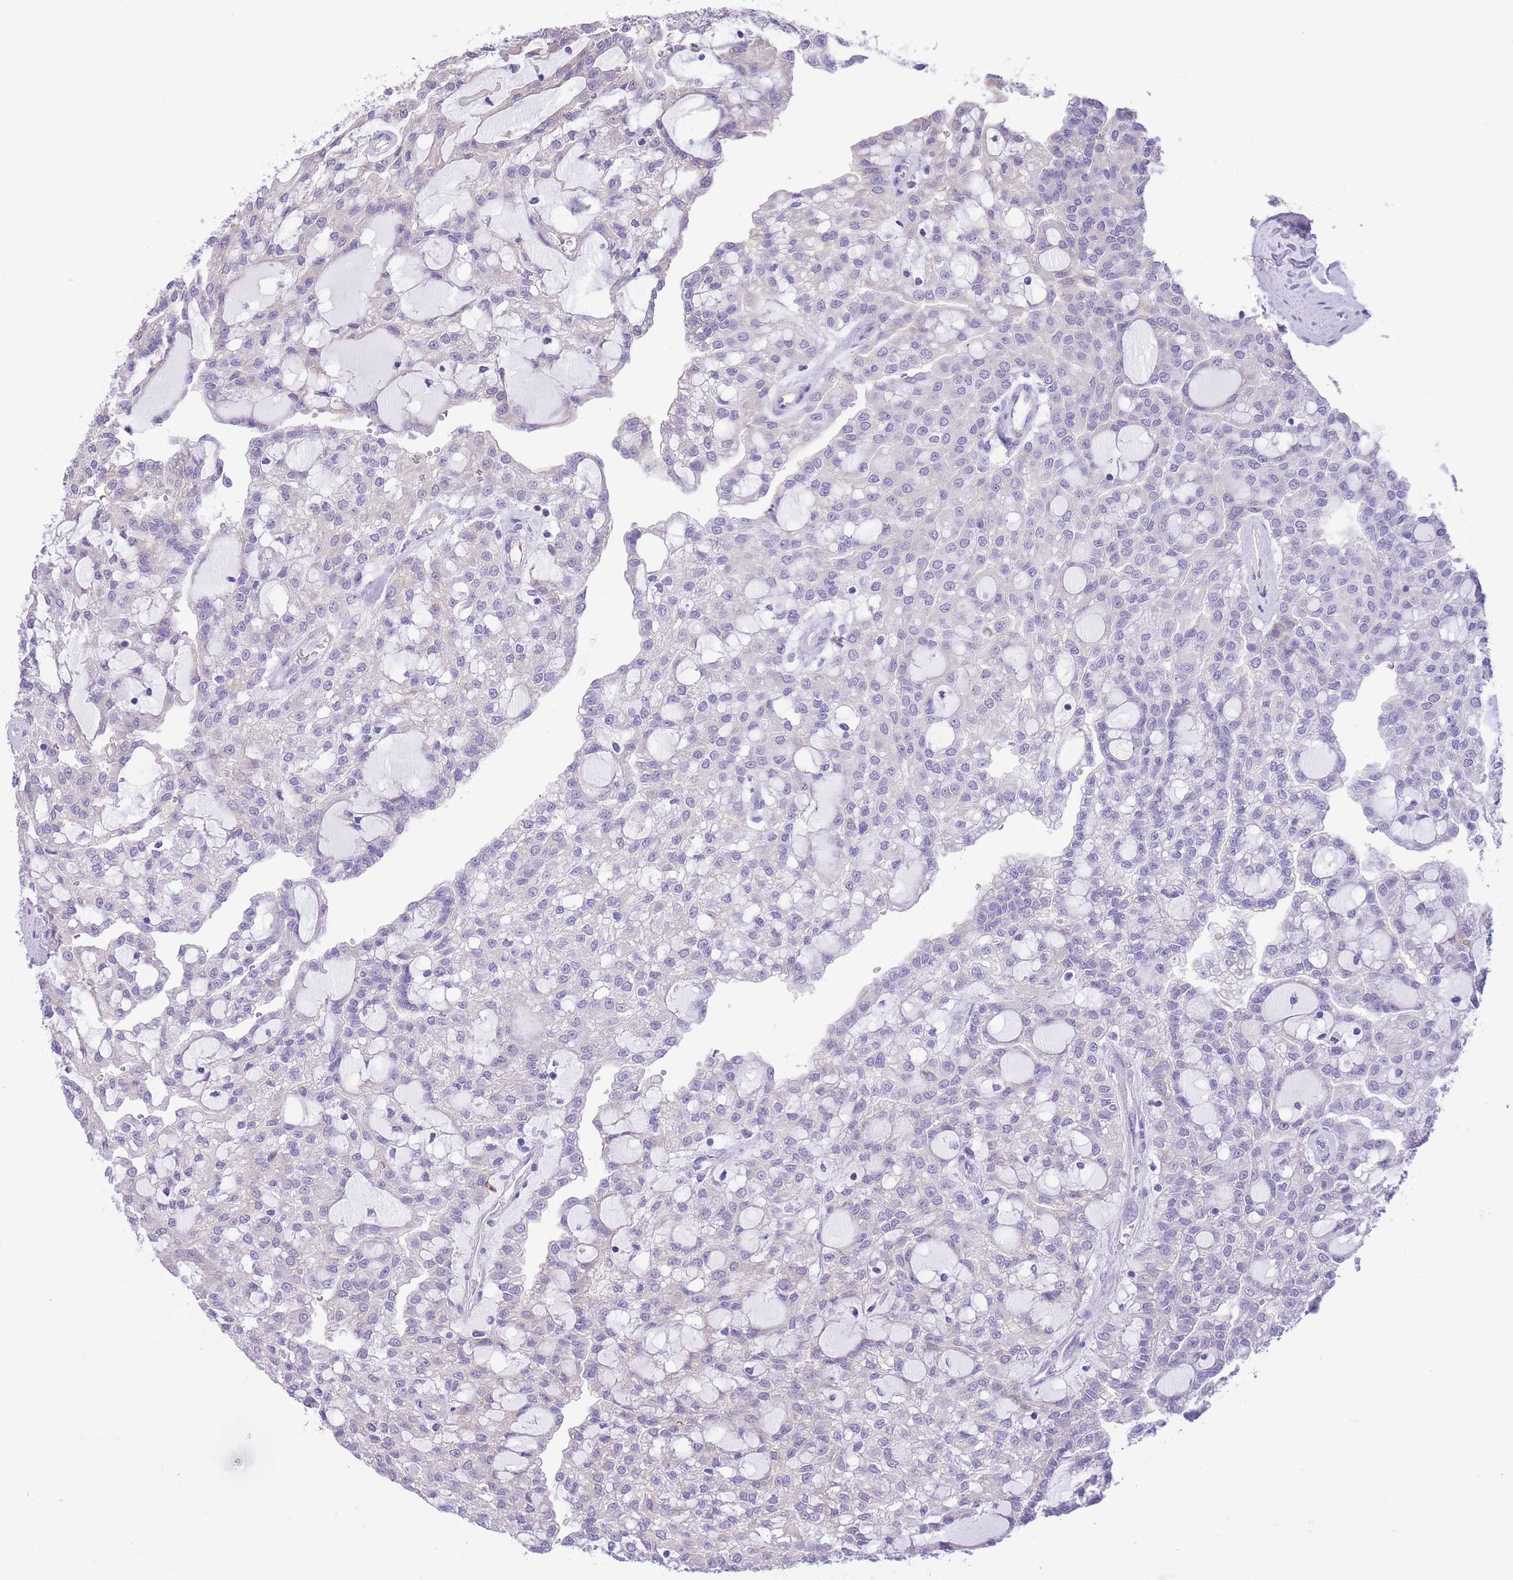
{"staining": {"intensity": "negative", "quantity": "none", "location": "none"}, "tissue": "renal cancer", "cell_type": "Tumor cells", "image_type": "cancer", "snomed": [{"axis": "morphology", "description": "Adenocarcinoma, NOS"}, {"axis": "topography", "description": "Kidney"}], "caption": "Immunohistochemistry (IHC) of human adenocarcinoma (renal) reveals no positivity in tumor cells.", "gene": "RHOU", "patient": {"sex": "male", "age": 63}}